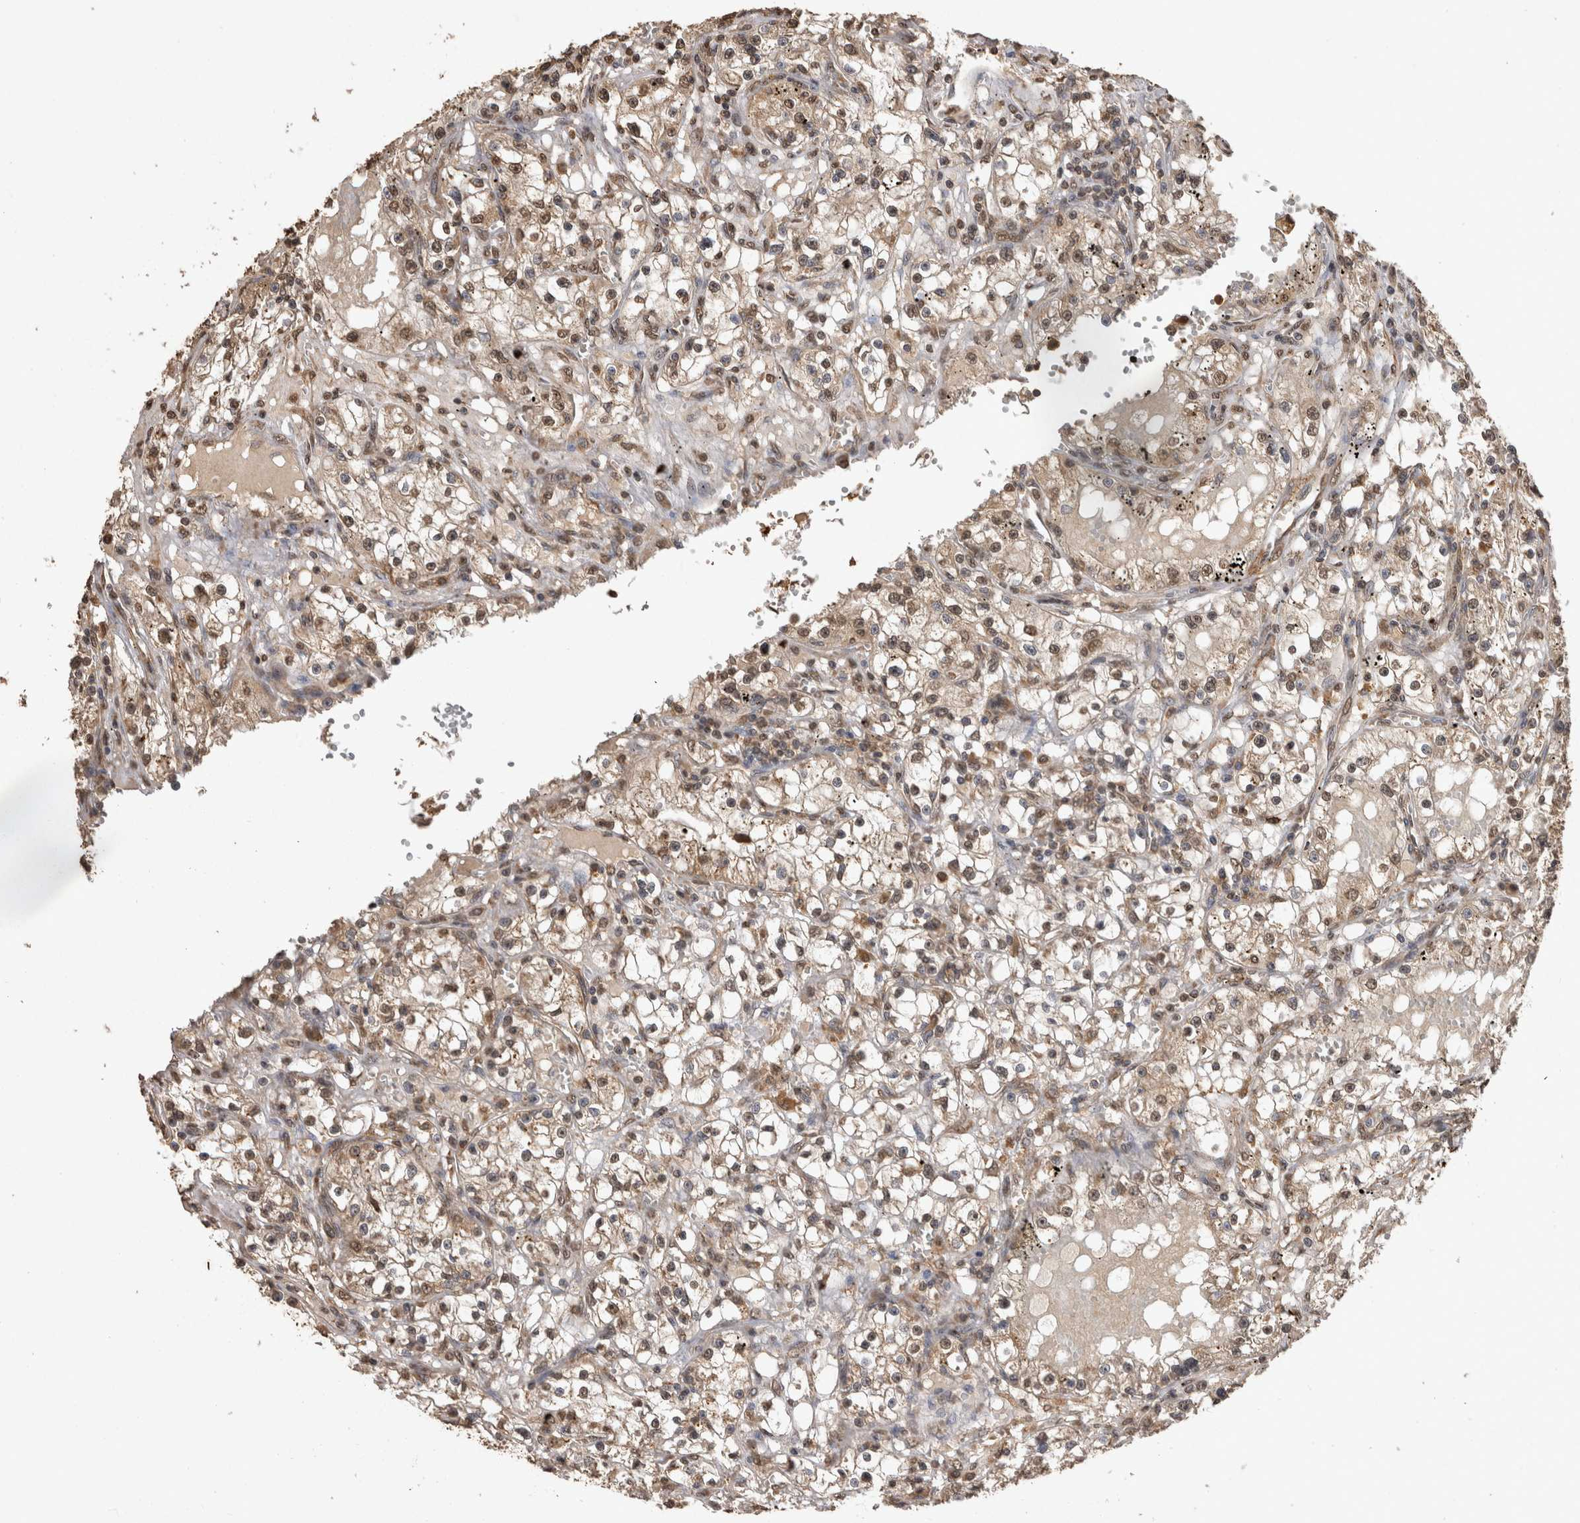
{"staining": {"intensity": "moderate", "quantity": ">75%", "location": "cytoplasmic/membranous,nuclear"}, "tissue": "renal cancer", "cell_type": "Tumor cells", "image_type": "cancer", "snomed": [{"axis": "morphology", "description": "Adenocarcinoma, NOS"}, {"axis": "topography", "description": "Kidney"}], "caption": "IHC image of neoplastic tissue: human renal cancer (adenocarcinoma) stained using IHC exhibits medium levels of moderate protein expression localized specifically in the cytoplasmic/membranous and nuclear of tumor cells, appearing as a cytoplasmic/membranous and nuclear brown color.", "gene": "SOCS5", "patient": {"sex": "male", "age": 56}}